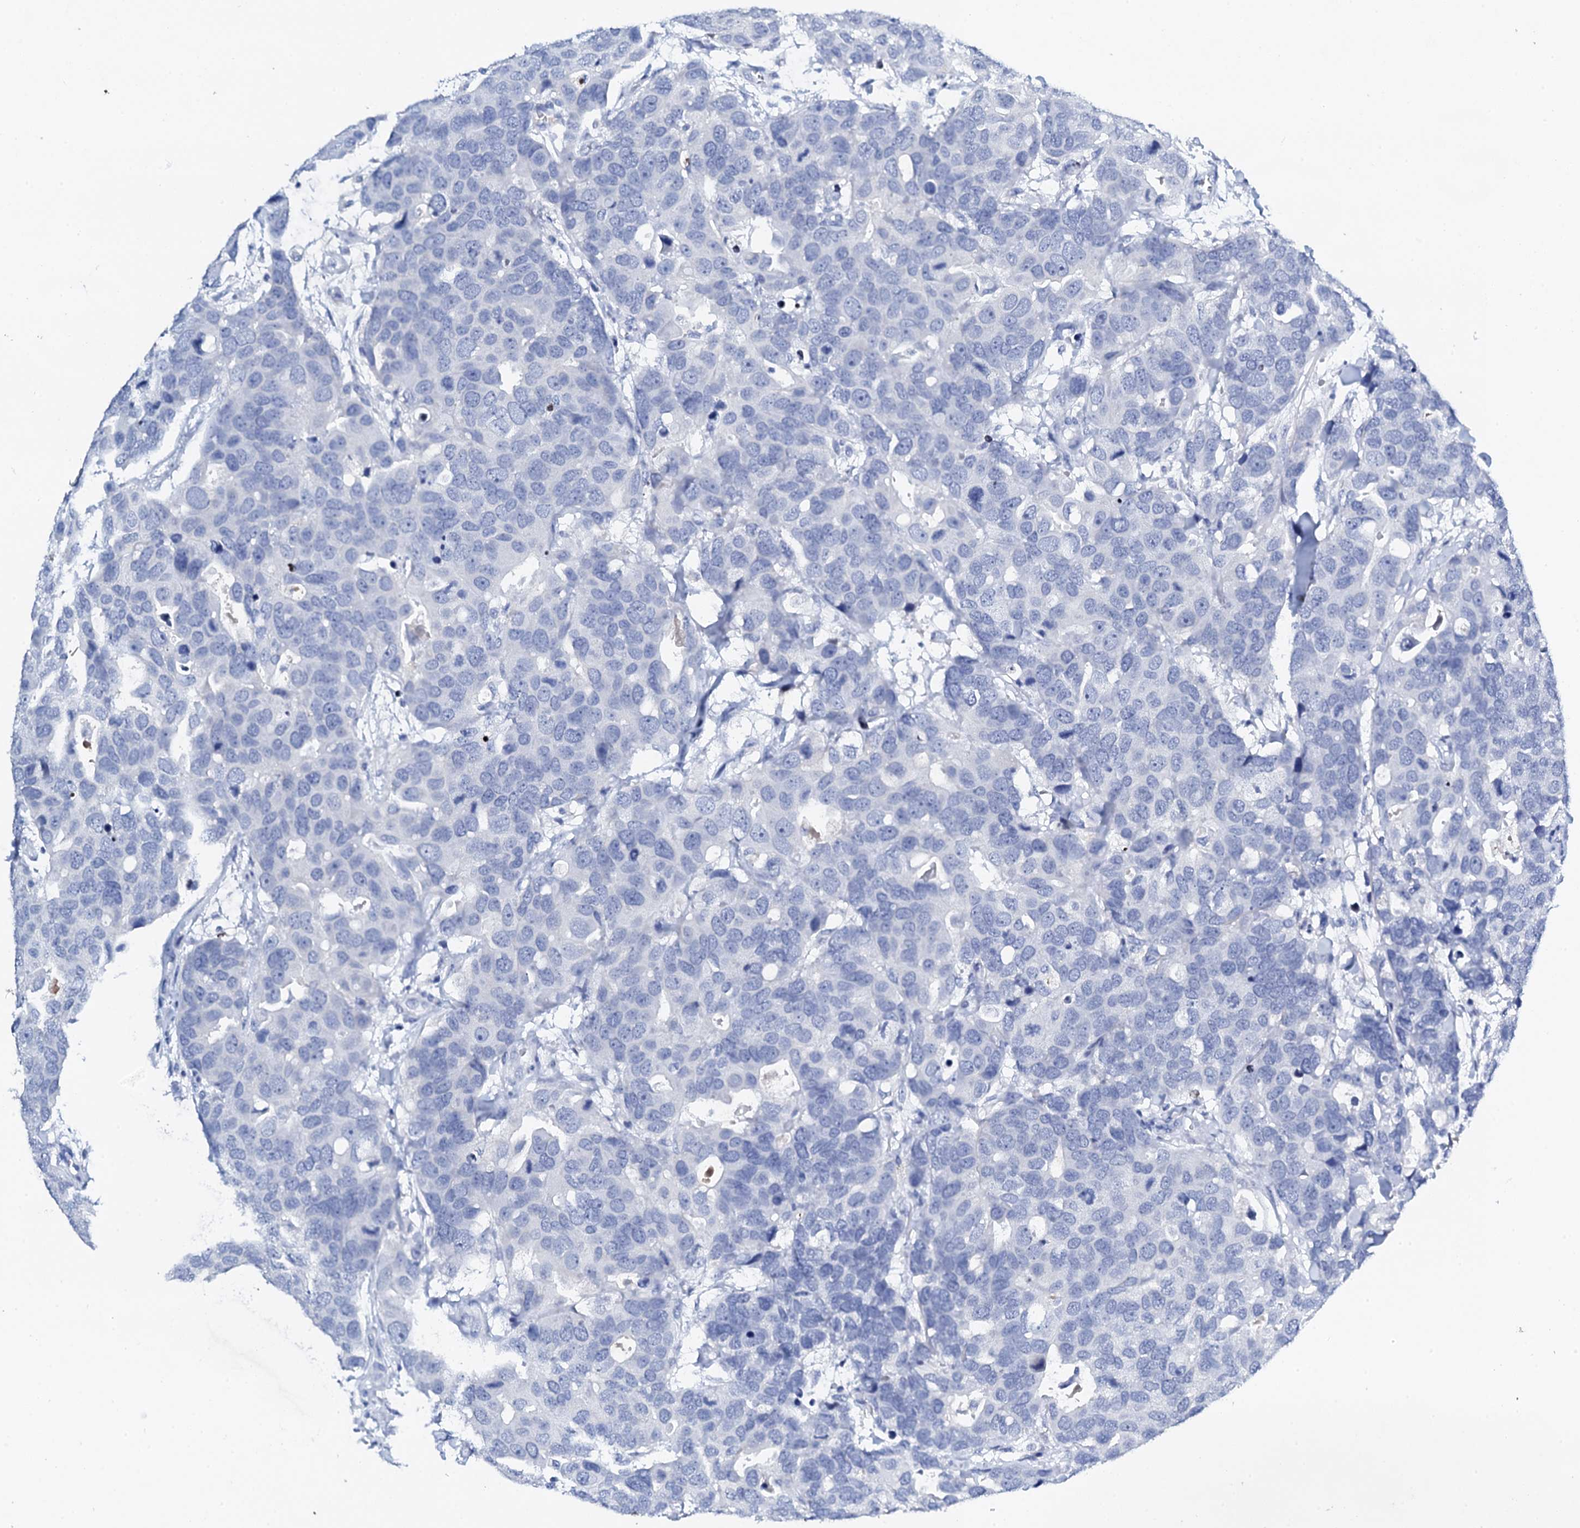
{"staining": {"intensity": "negative", "quantity": "none", "location": "none"}, "tissue": "breast cancer", "cell_type": "Tumor cells", "image_type": "cancer", "snomed": [{"axis": "morphology", "description": "Duct carcinoma"}, {"axis": "topography", "description": "Breast"}], "caption": "DAB (3,3'-diaminobenzidine) immunohistochemical staining of breast infiltrating ductal carcinoma exhibits no significant positivity in tumor cells.", "gene": "FBXL16", "patient": {"sex": "female", "age": 83}}